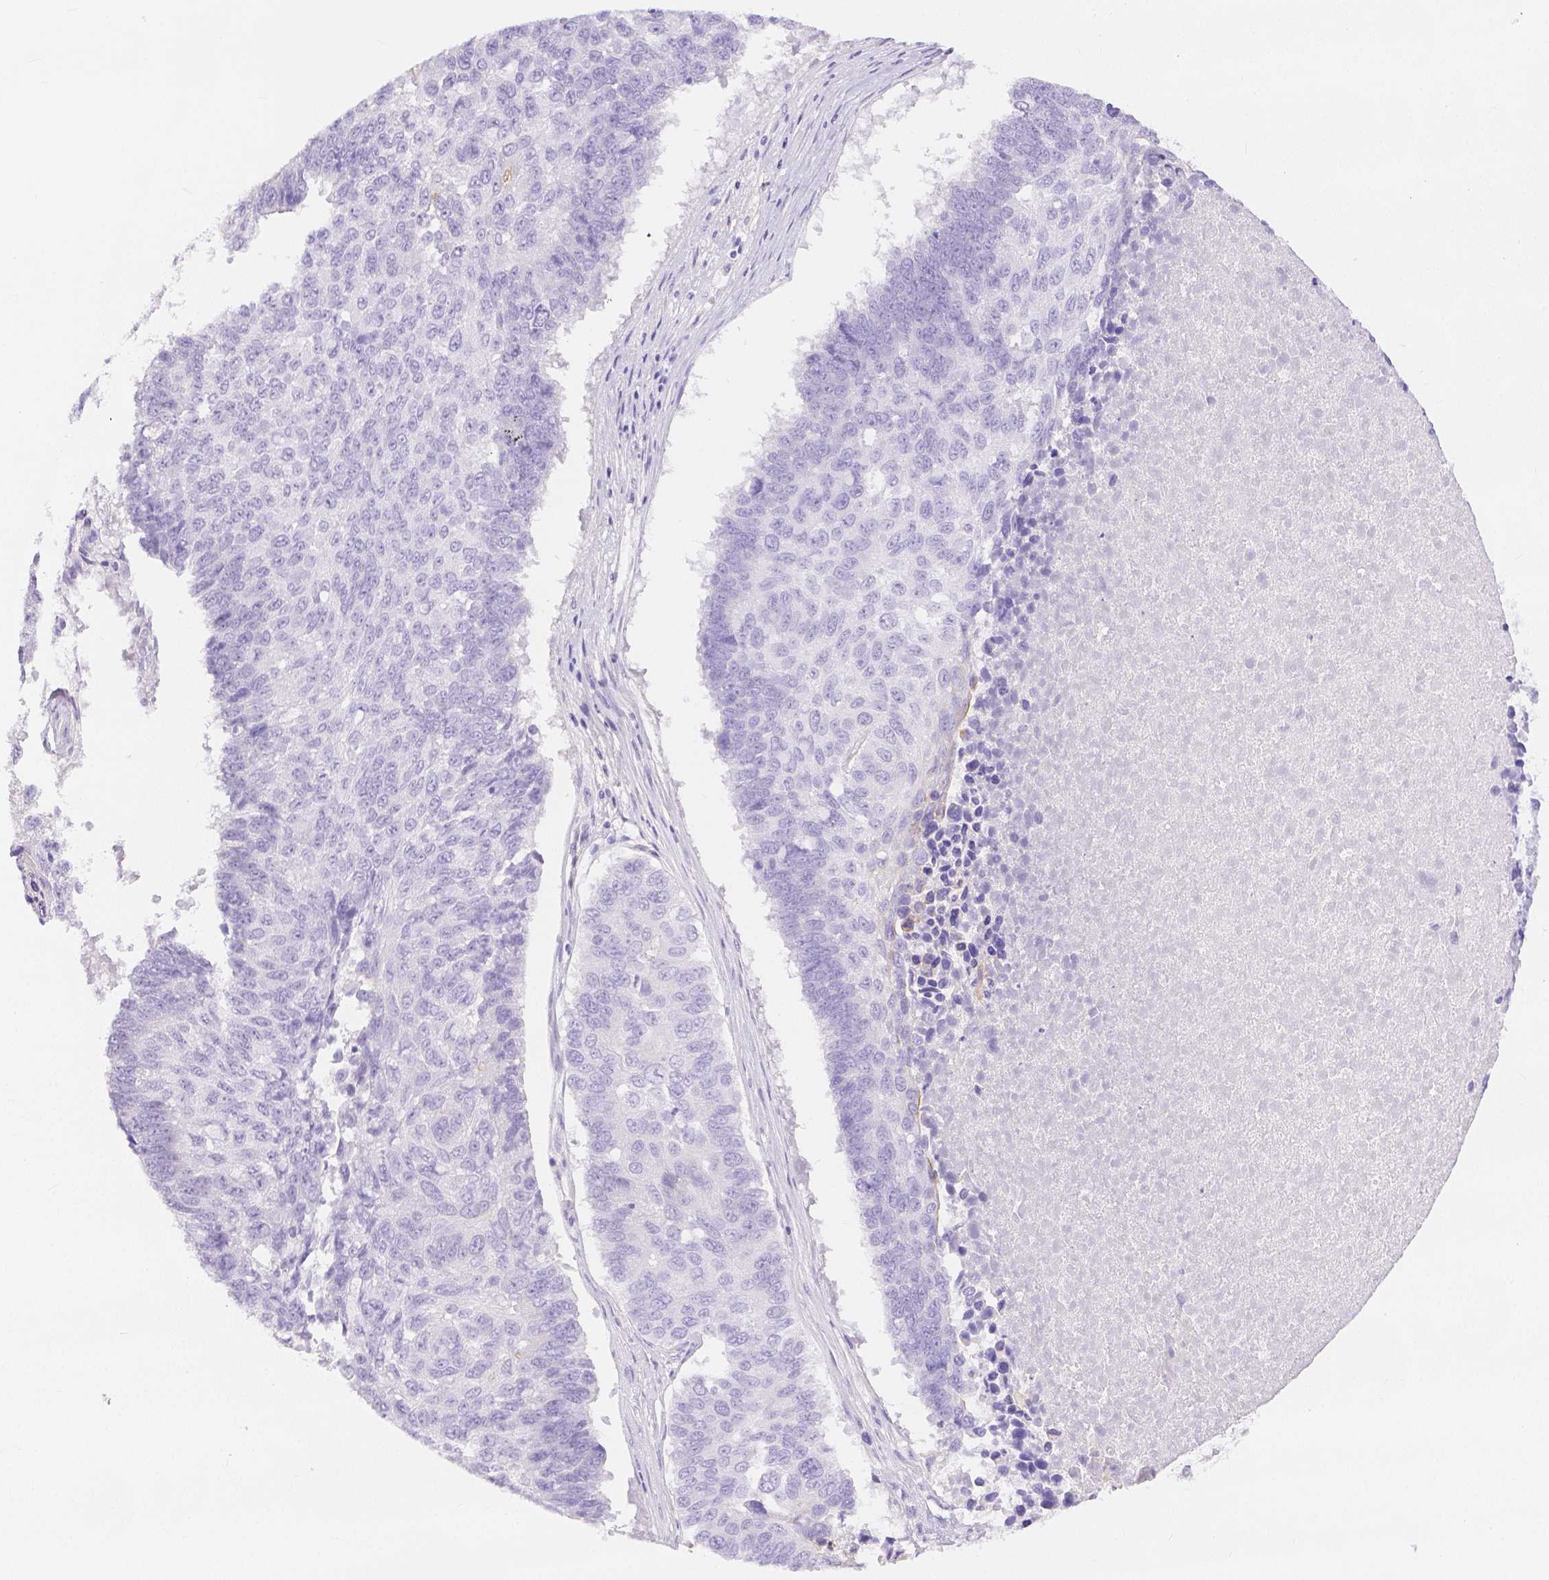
{"staining": {"intensity": "negative", "quantity": "none", "location": "none"}, "tissue": "lung cancer", "cell_type": "Tumor cells", "image_type": "cancer", "snomed": [{"axis": "morphology", "description": "Squamous cell carcinoma, NOS"}, {"axis": "topography", "description": "Lung"}], "caption": "Human lung cancer stained for a protein using immunohistochemistry (IHC) displays no positivity in tumor cells.", "gene": "SLC27A5", "patient": {"sex": "male", "age": 73}}